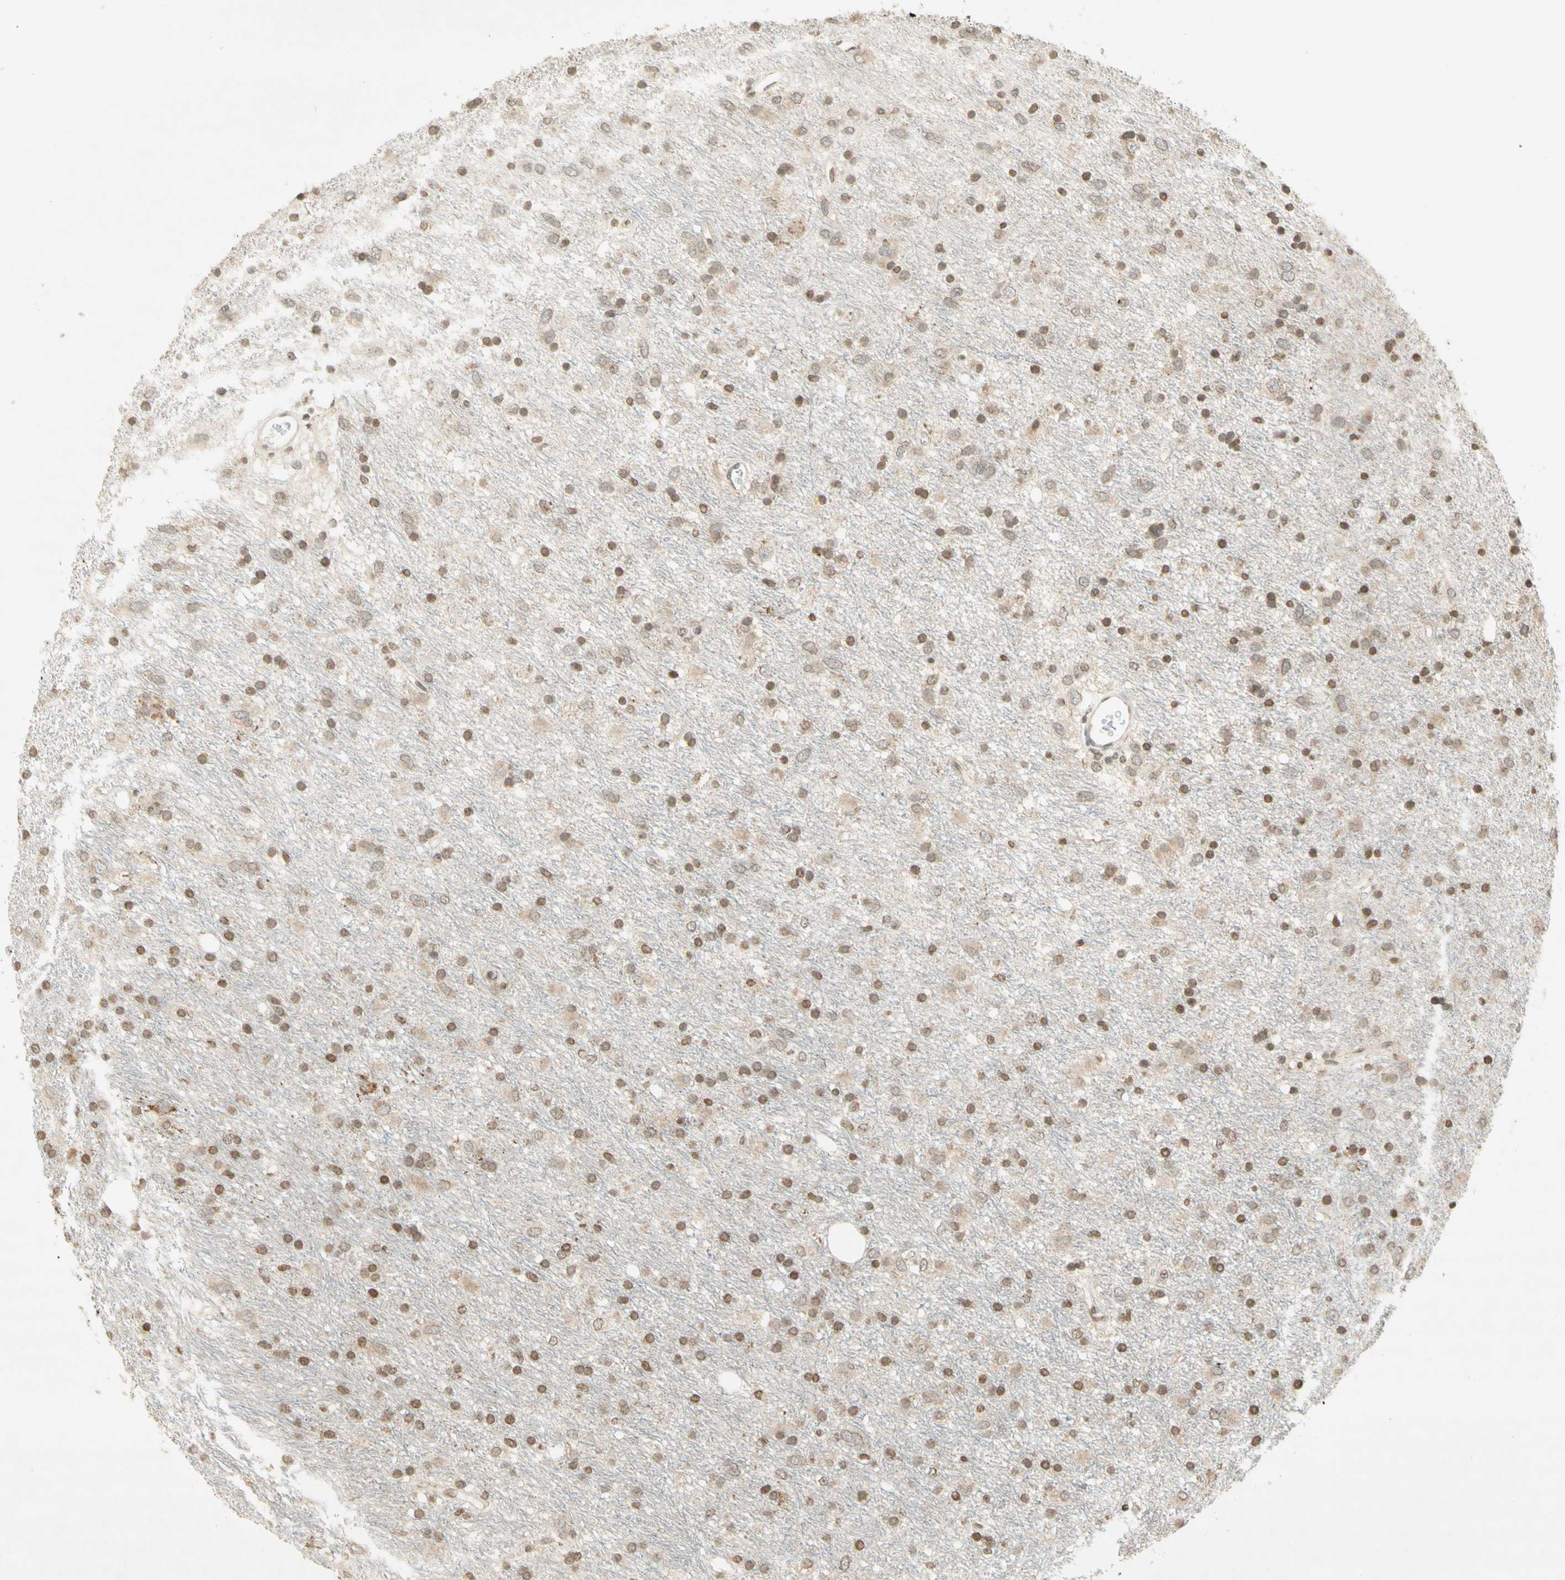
{"staining": {"intensity": "moderate", "quantity": ">75%", "location": "cytoplasmic/membranous,nuclear"}, "tissue": "glioma", "cell_type": "Tumor cells", "image_type": "cancer", "snomed": [{"axis": "morphology", "description": "Glioma, malignant, Low grade"}, {"axis": "topography", "description": "Brain"}], "caption": "A medium amount of moderate cytoplasmic/membranous and nuclear staining is identified in about >75% of tumor cells in glioma tissue.", "gene": "CCNI", "patient": {"sex": "male", "age": 77}}